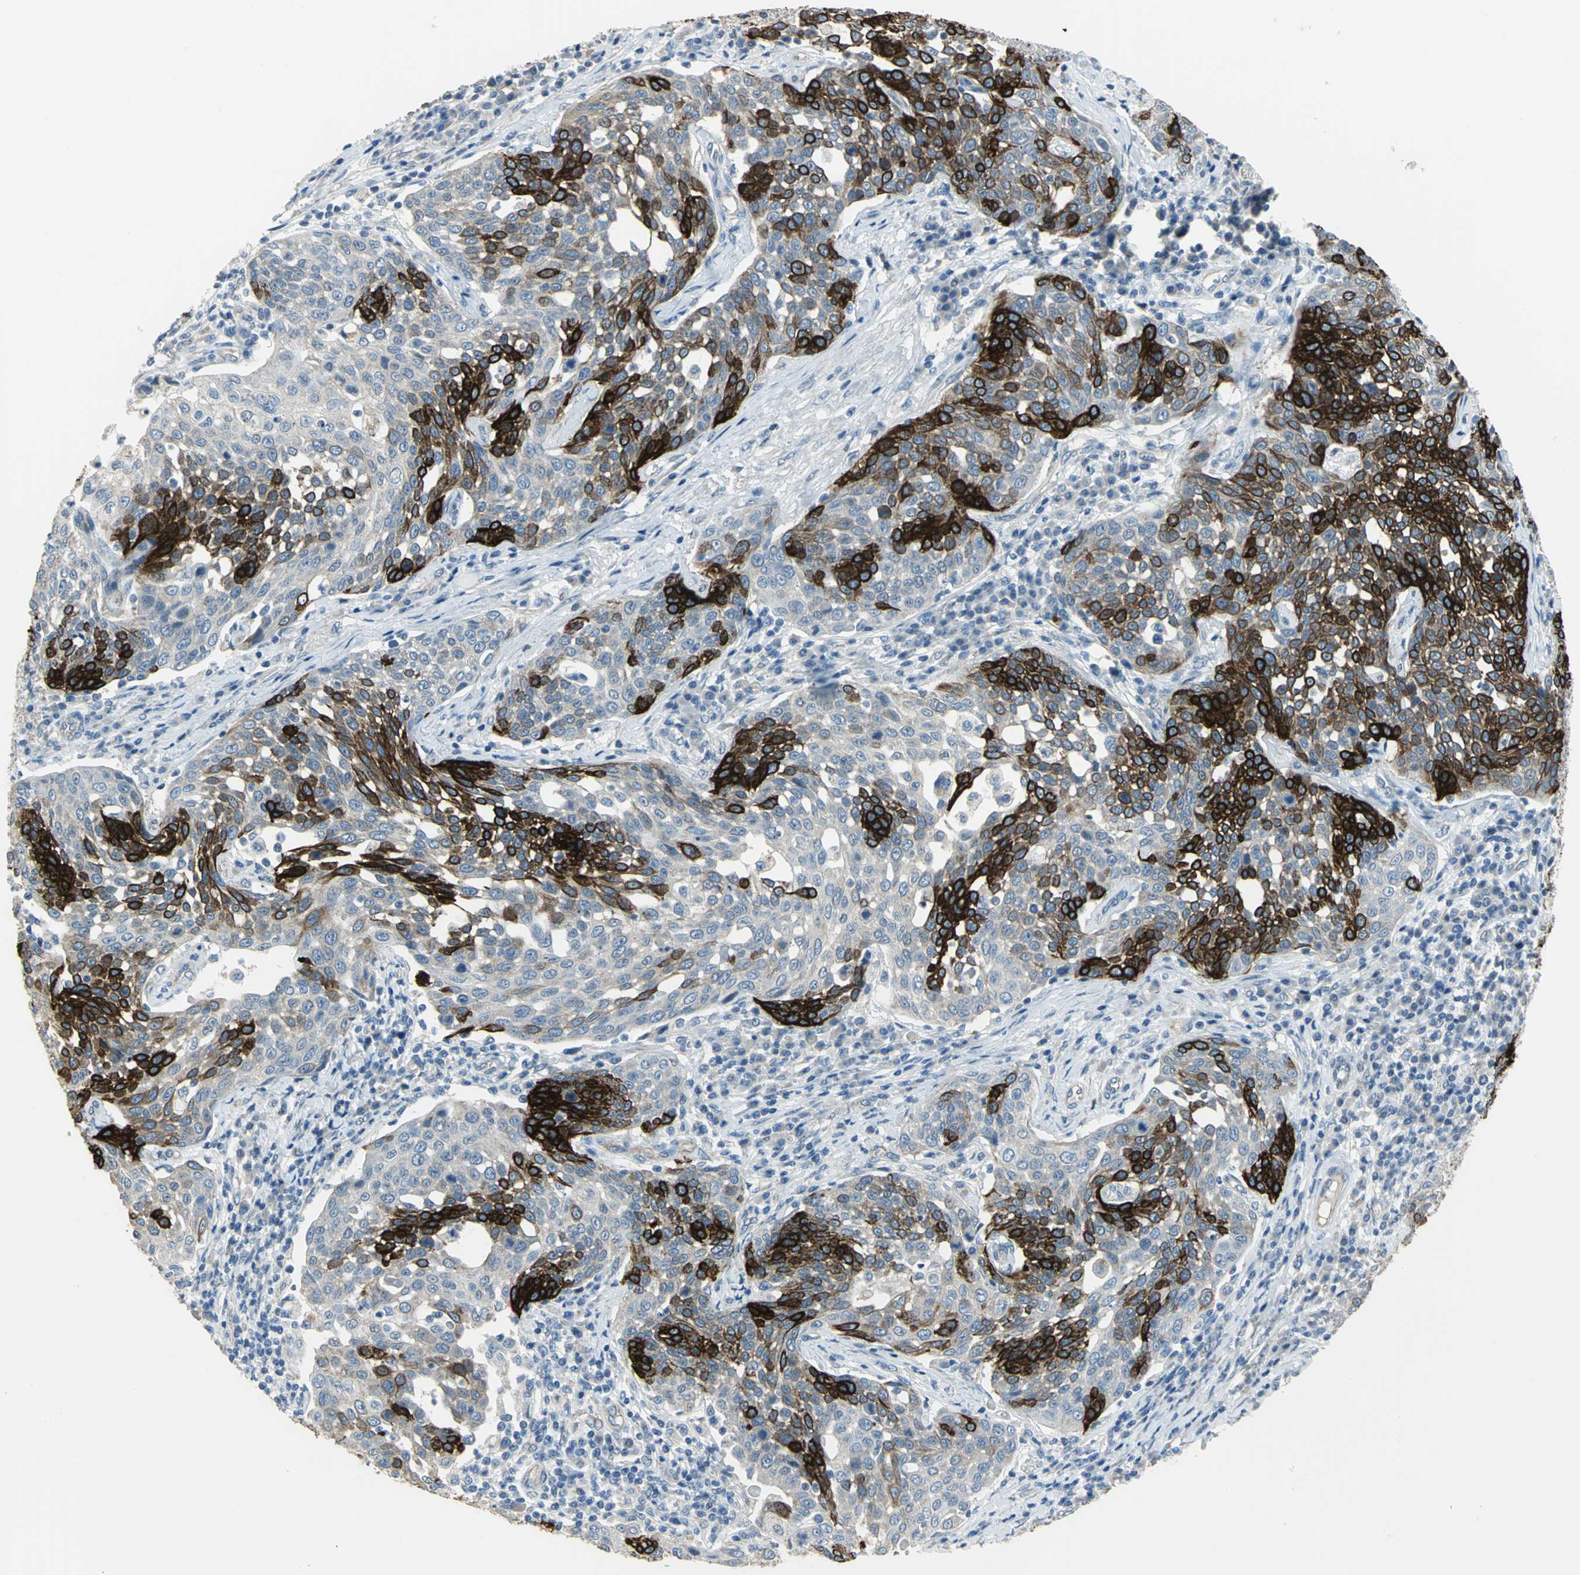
{"staining": {"intensity": "strong", "quantity": "25%-75%", "location": "cytoplasmic/membranous"}, "tissue": "cervical cancer", "cell_type": "Tumor cells", "image_type": "cancer", "snomed": [{"axis": "morphology", "description": "Squamous cell carcinoma, NOS"}, {"axis": "topography", "description": "Cervix"}], "caption": "The photomicrograph demonstrates a brown stain indicating the presence of a protein in the cytoplasmic/membranous of tumor cells in squamous cell carcinoma (cervical). (DAB (3,3'-diaminobenzidine) = brown stain, brightfield microscopy at high magnification).", "gene": "HTR1F", "patient": {"sex": "female", "age": 34}}